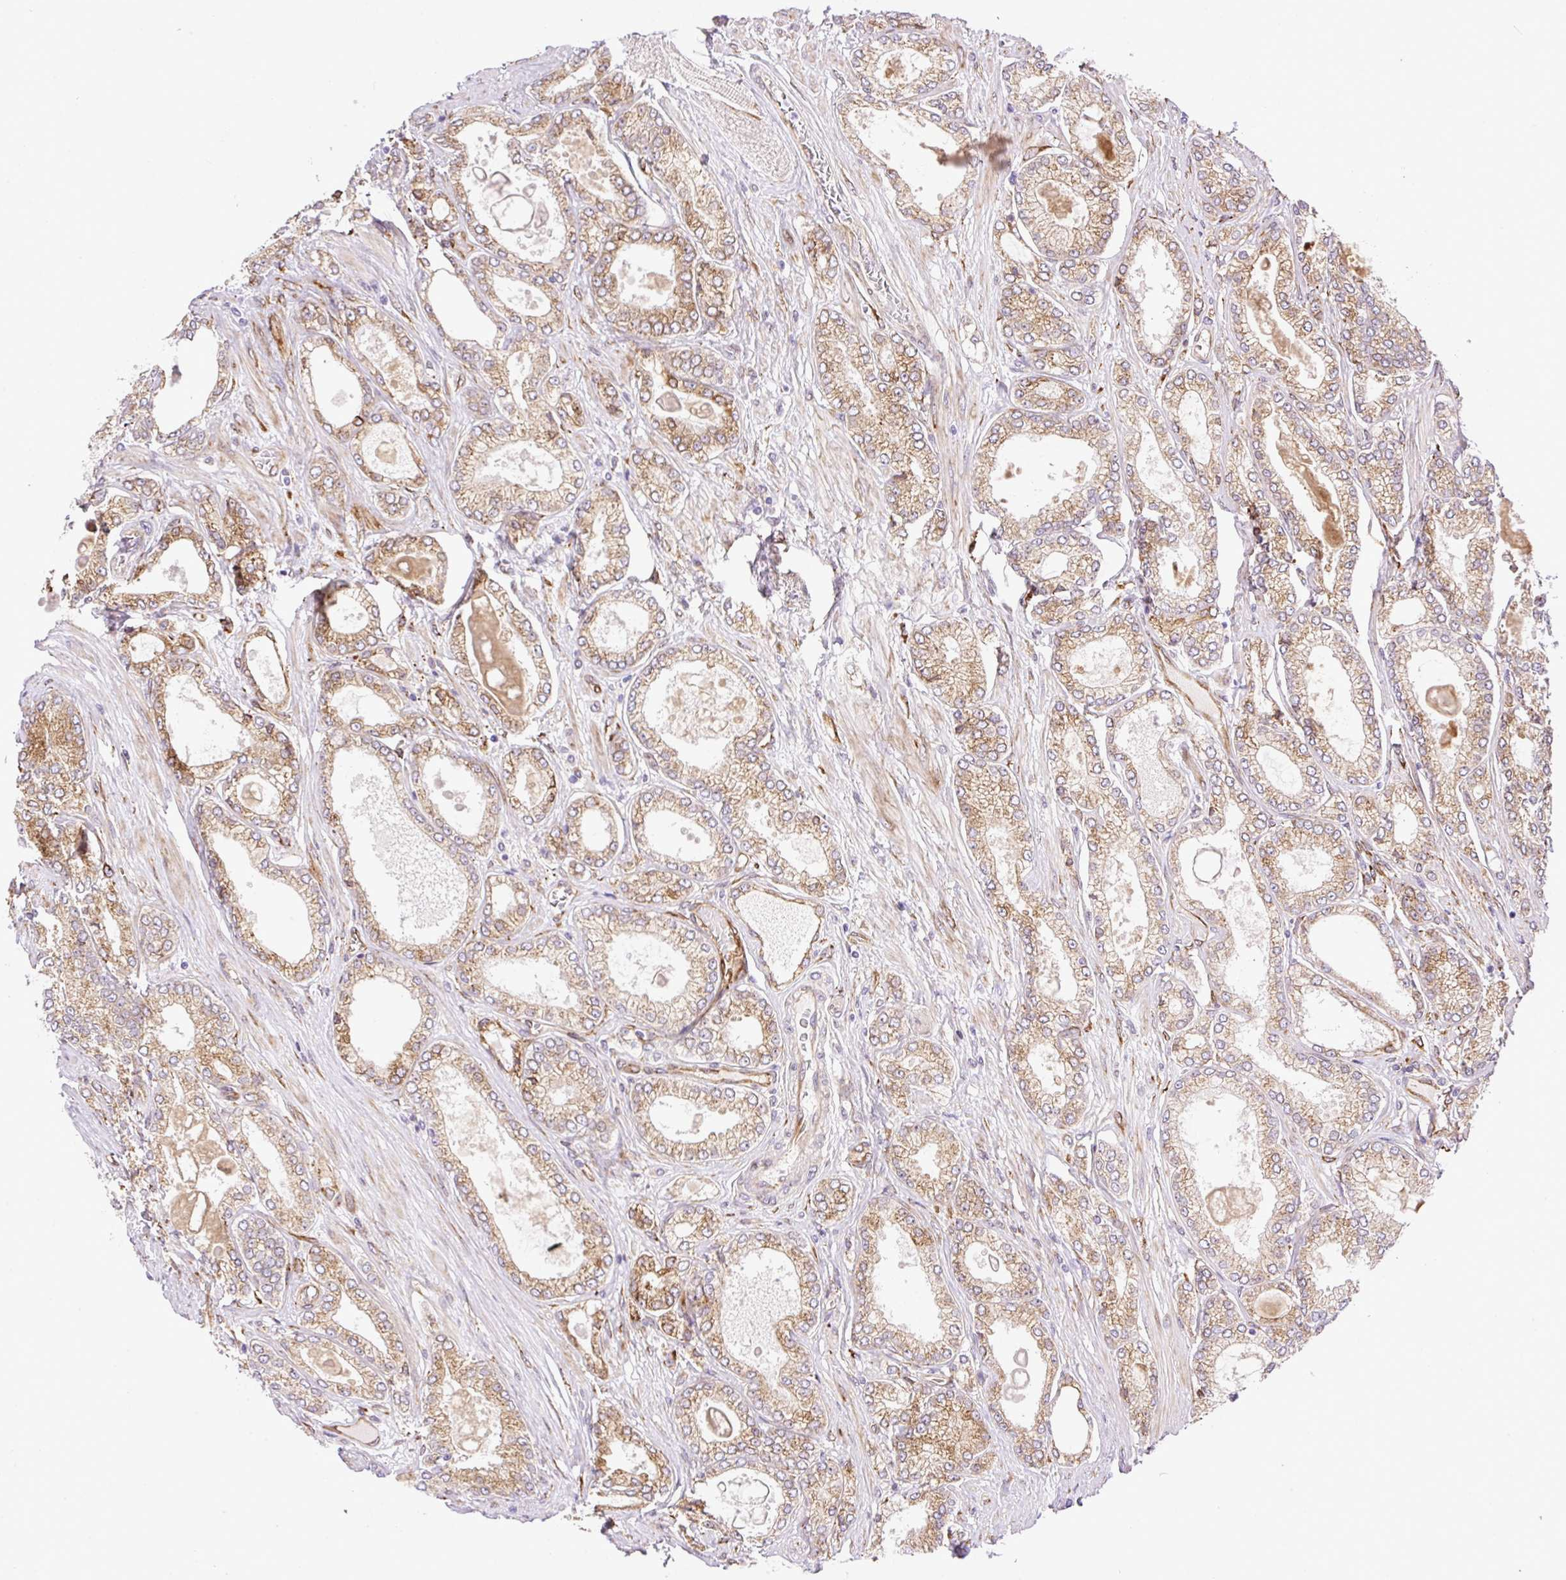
{"staining": {"intensity": "moderate", "quantity": ">75%", "location": "cytoplasmic/membranous"}, "tissue": "prostate cancer", "cell_type": "Tumor cells", "image_type": "cancer", "snomed": [{"axis": "morphology", "description": "Adenocarcinoma, High grade"}, {"axis": "topography", "description": "Prostate"}], "caption": "DAB (3,3'-diaminobenzidine) immunohistochemical staining of human prostate cancer (high-grade adenocarcinoma) exhibits moderate cytoplasmic/membranous protein positivity in about >75% of tumor cells. Ihc stains the protein of interest in brown and the nuclei are stained blue.", "gene": "RAB30", "patient": {"sex": "male", "age": 68}}